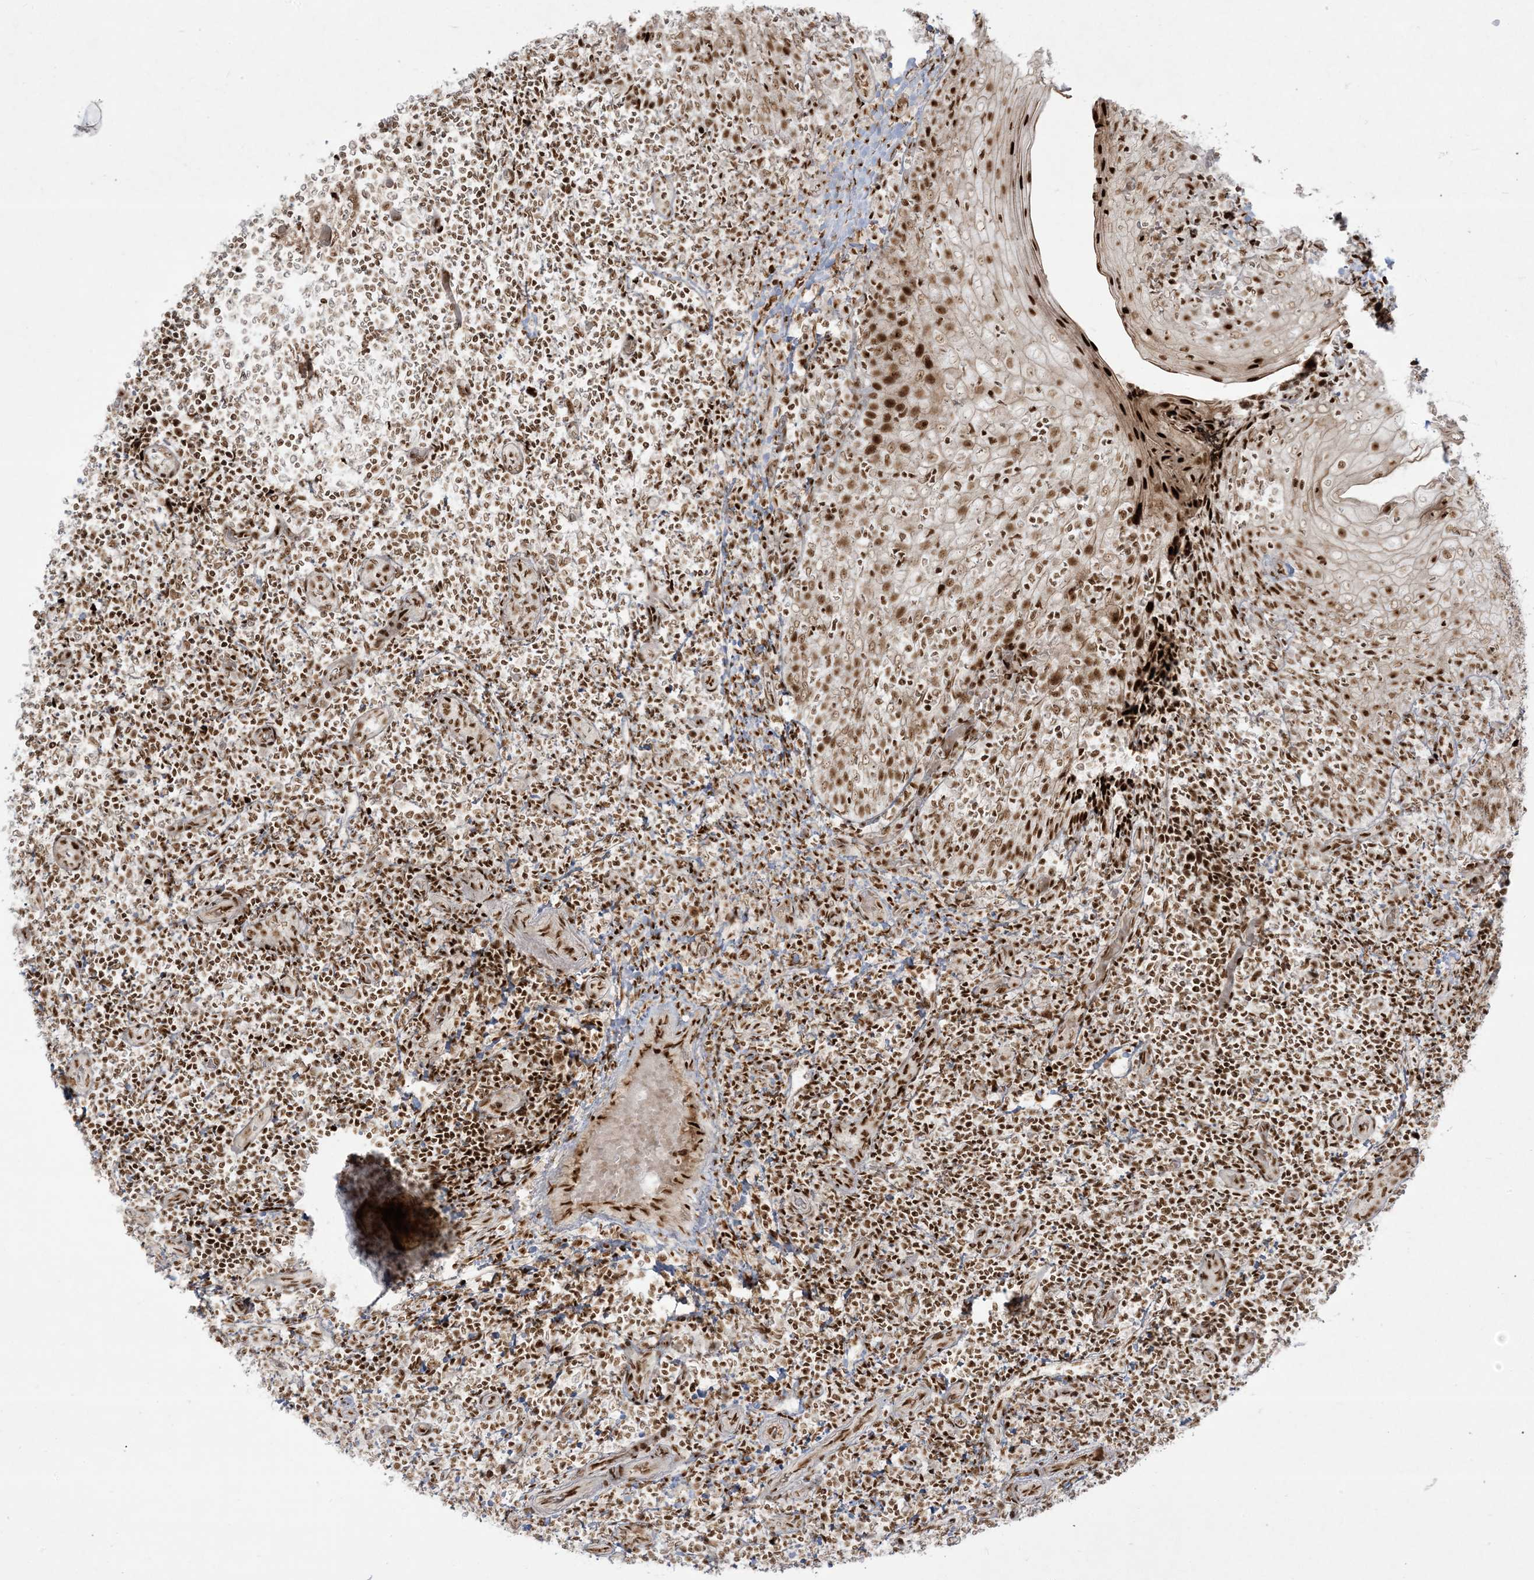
{"staining": {"intensity": "moderate", "quantity": ">75%", "location": "nuclear"}, "tissue": "tonsil", "cell_type": "Germinal center cells", "image_type": "normal", "snomed": [{"axis": "morphology", "description": "Normal tissue, NOS"}, {"axis": "topography", "description": "Tonsil"}], "caption": "Protein staining shows moderate nuclear expression in about >75% of germinal center cells in normal tonsil.", "gene": "RBM10", "patient": {"sex": "female", "age": 19}}